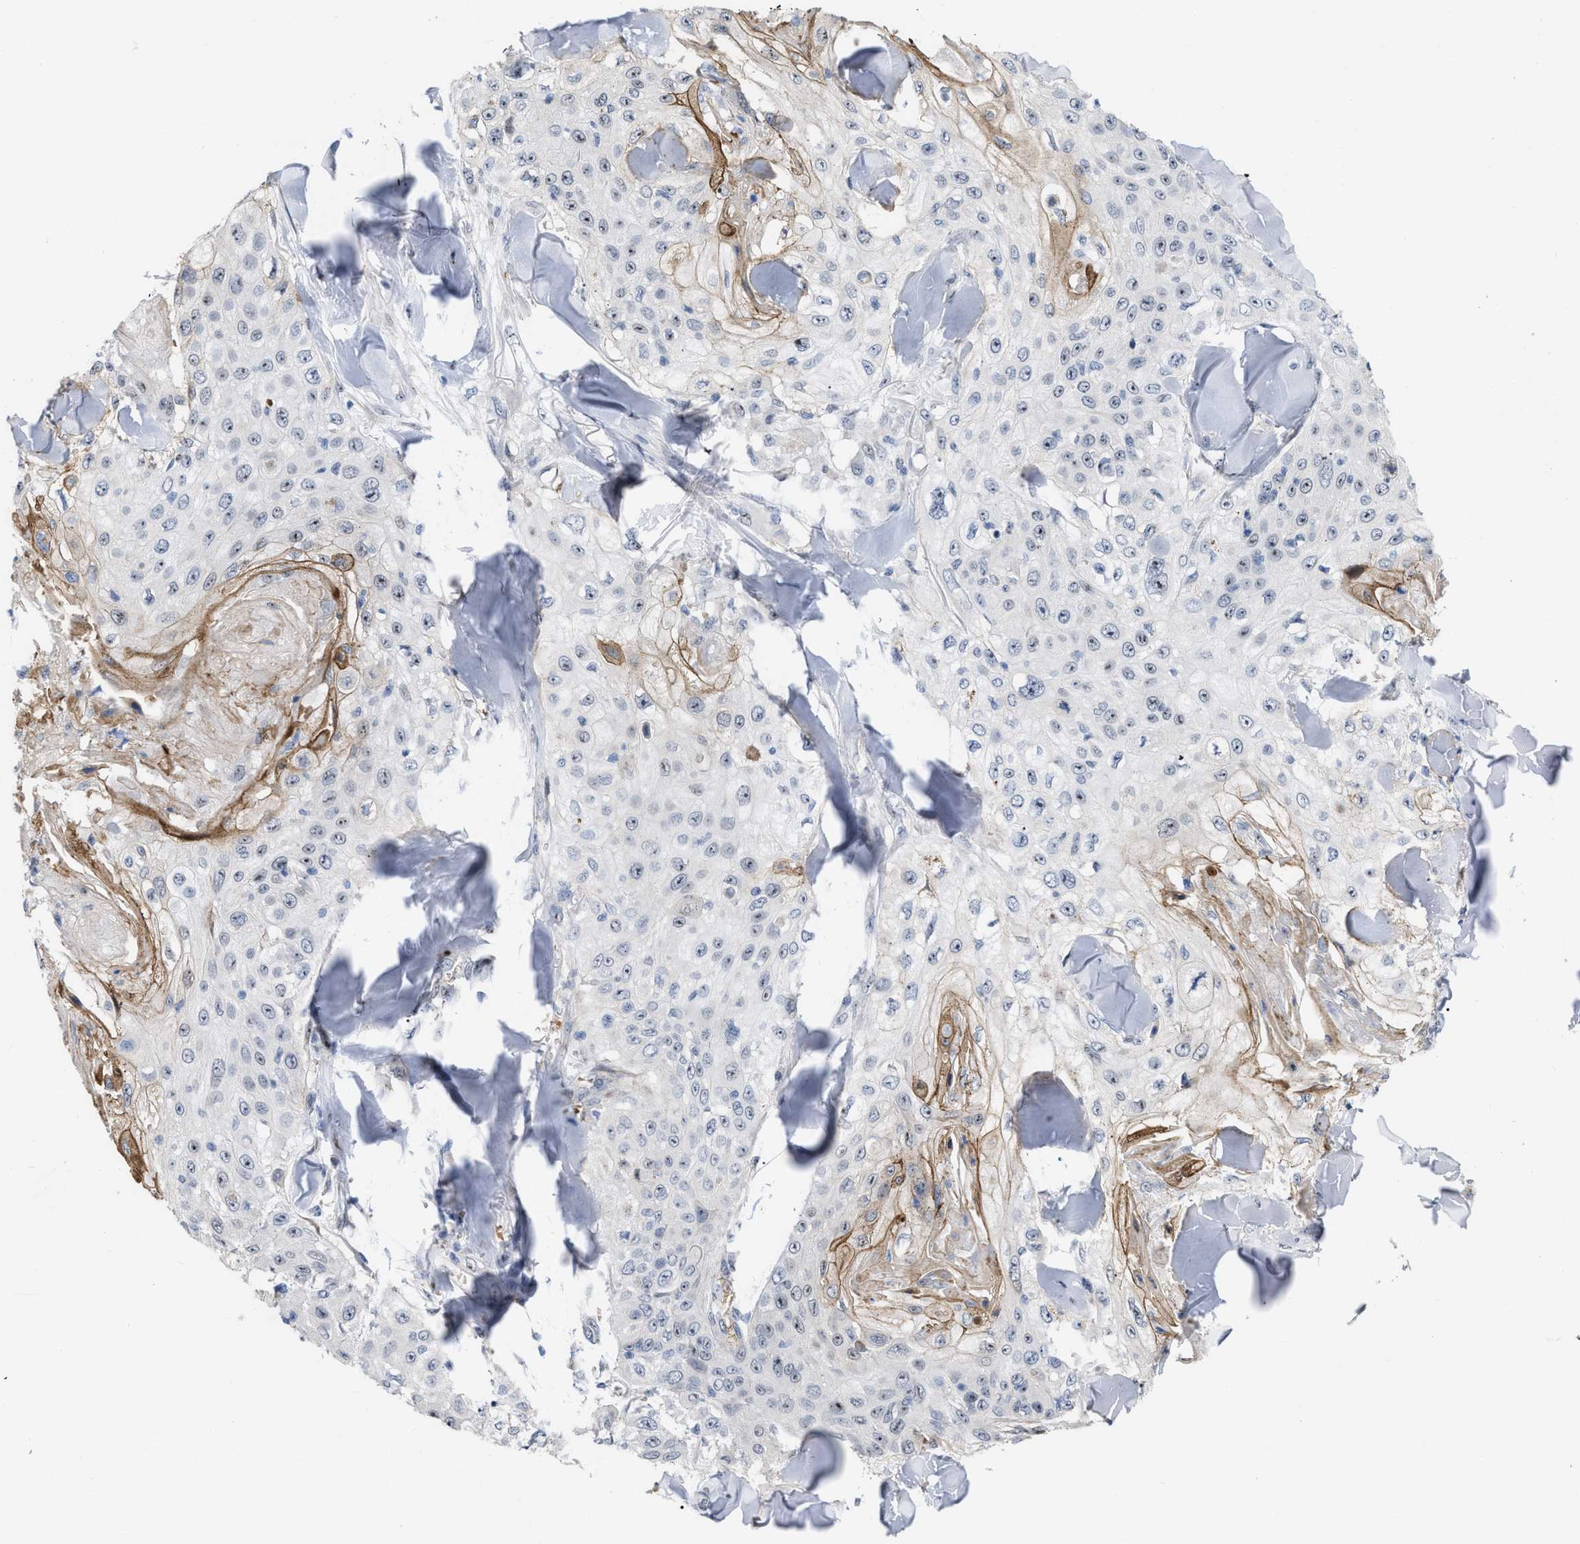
{"staining": {"intensity": "moderate", "quantity": "<25%", "location": "nuclear"}, "tissue": "skin cancer", "cell_type": "Tumor cells", "image_type": "cancer", "snomed": [{"axis": "morphology", "description": "Squamous cell carcinoma, NOS"}, {"axis": "topography", "description": "Skin"}], "caption": "A brown stain highlights moderate nuclear positivity of a protein in skin cancer (squamous cell carcinoma) tumor cells.", "gene": "POLR1F", "patient": {"sex": "male", "age": 86}}